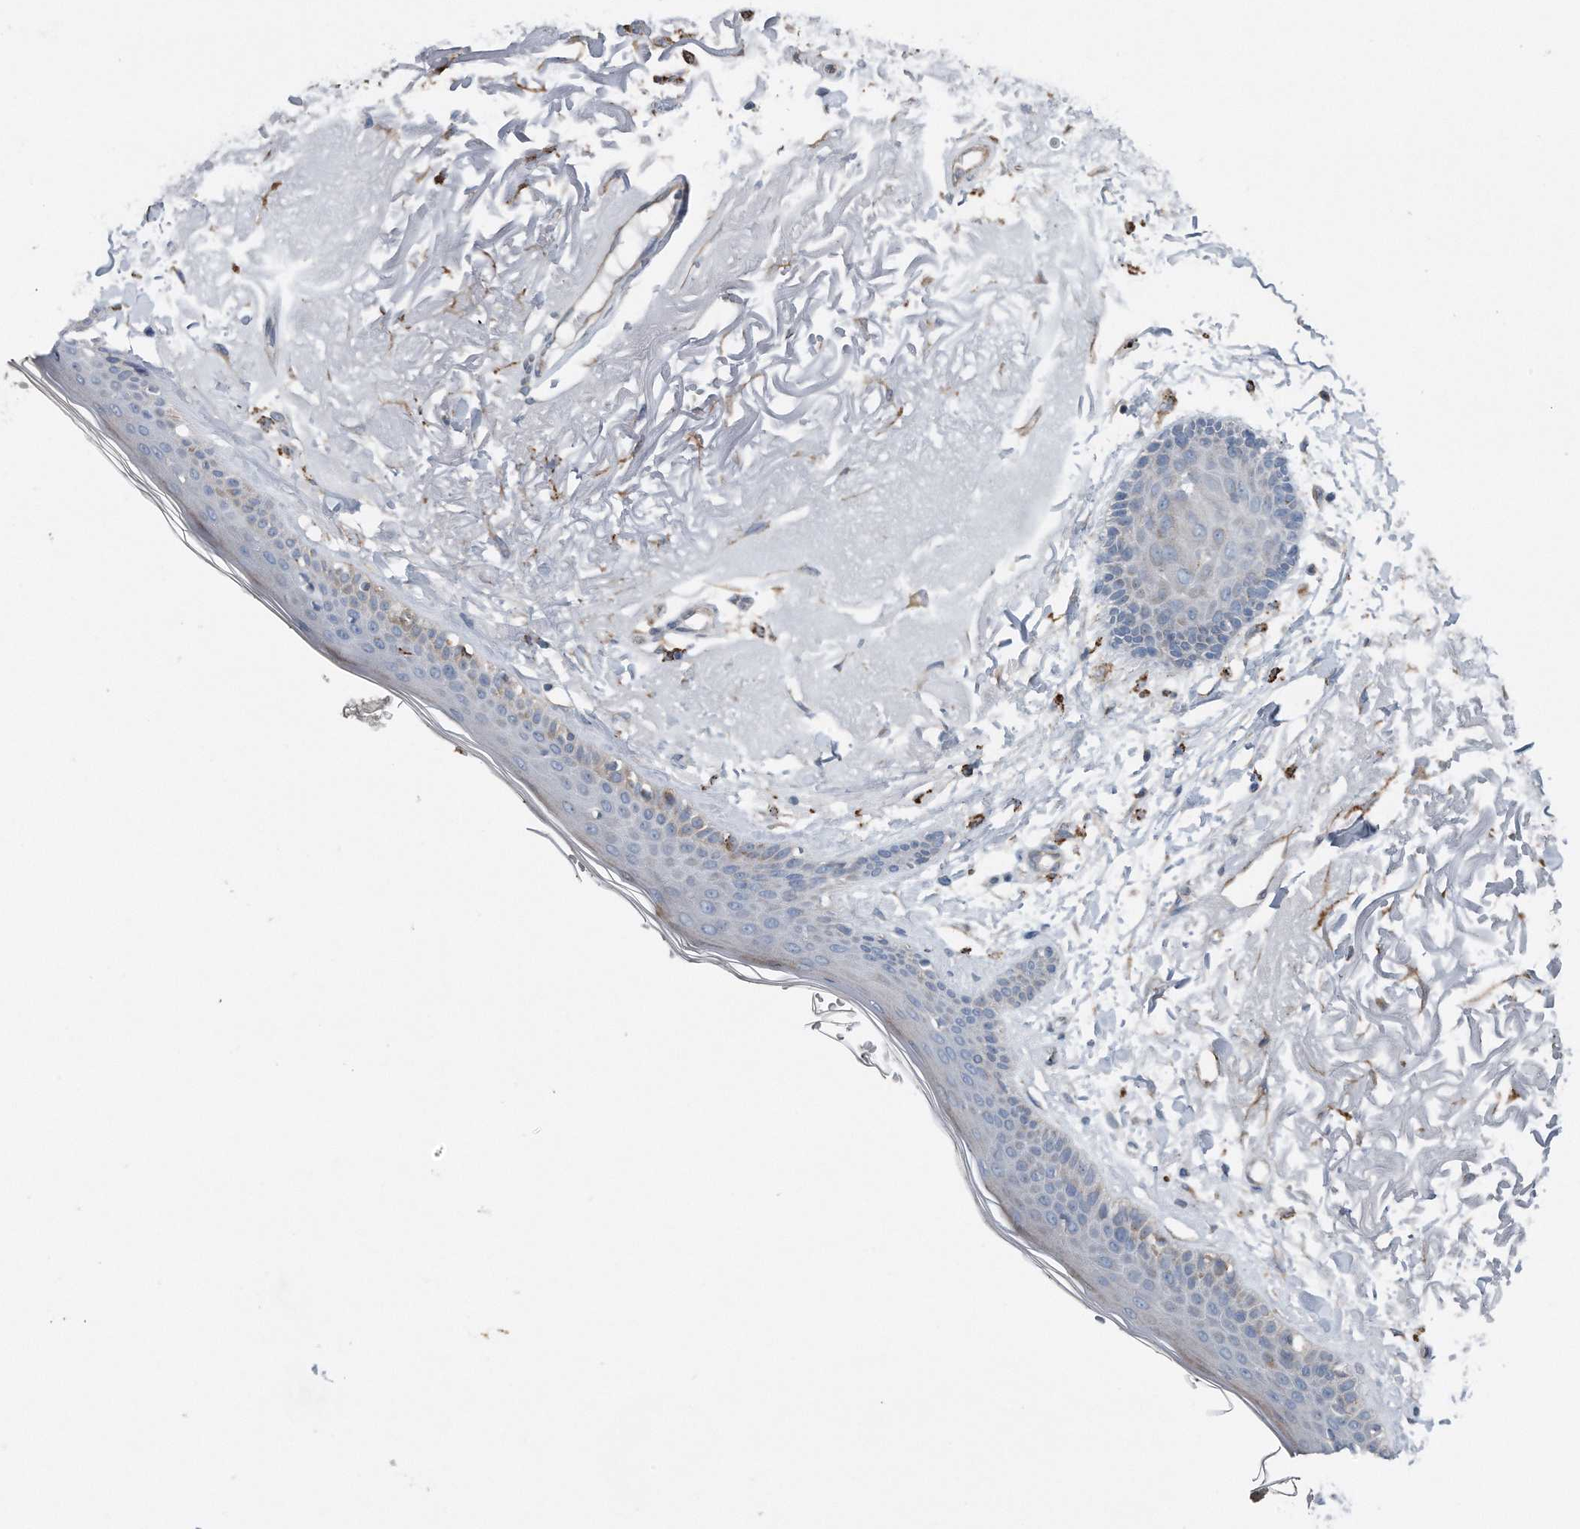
{"staining": {"intensity": "strong", "quantity": "25%-75%", "location": "cytoplasmic/membranous"}, "tissue": "skin", "cell_type": "Fibroblasts", "image_type": "normal", "snomed": [{"axis": "morphology", "description": "Normal tissue, NOS"}, {"axis": "topography", "description": "Skin"}, {"axis": "topography", "description": "Skeletal muscle"}], "caption": "Immunohistochemical staining of normal human skin reveals high levels of strong cytoplasmic/membranous expression in approximately 25%-75% of fibroblasts.", "gene": "ZNF772", "patient": {"sex": "male", "age": 83}}